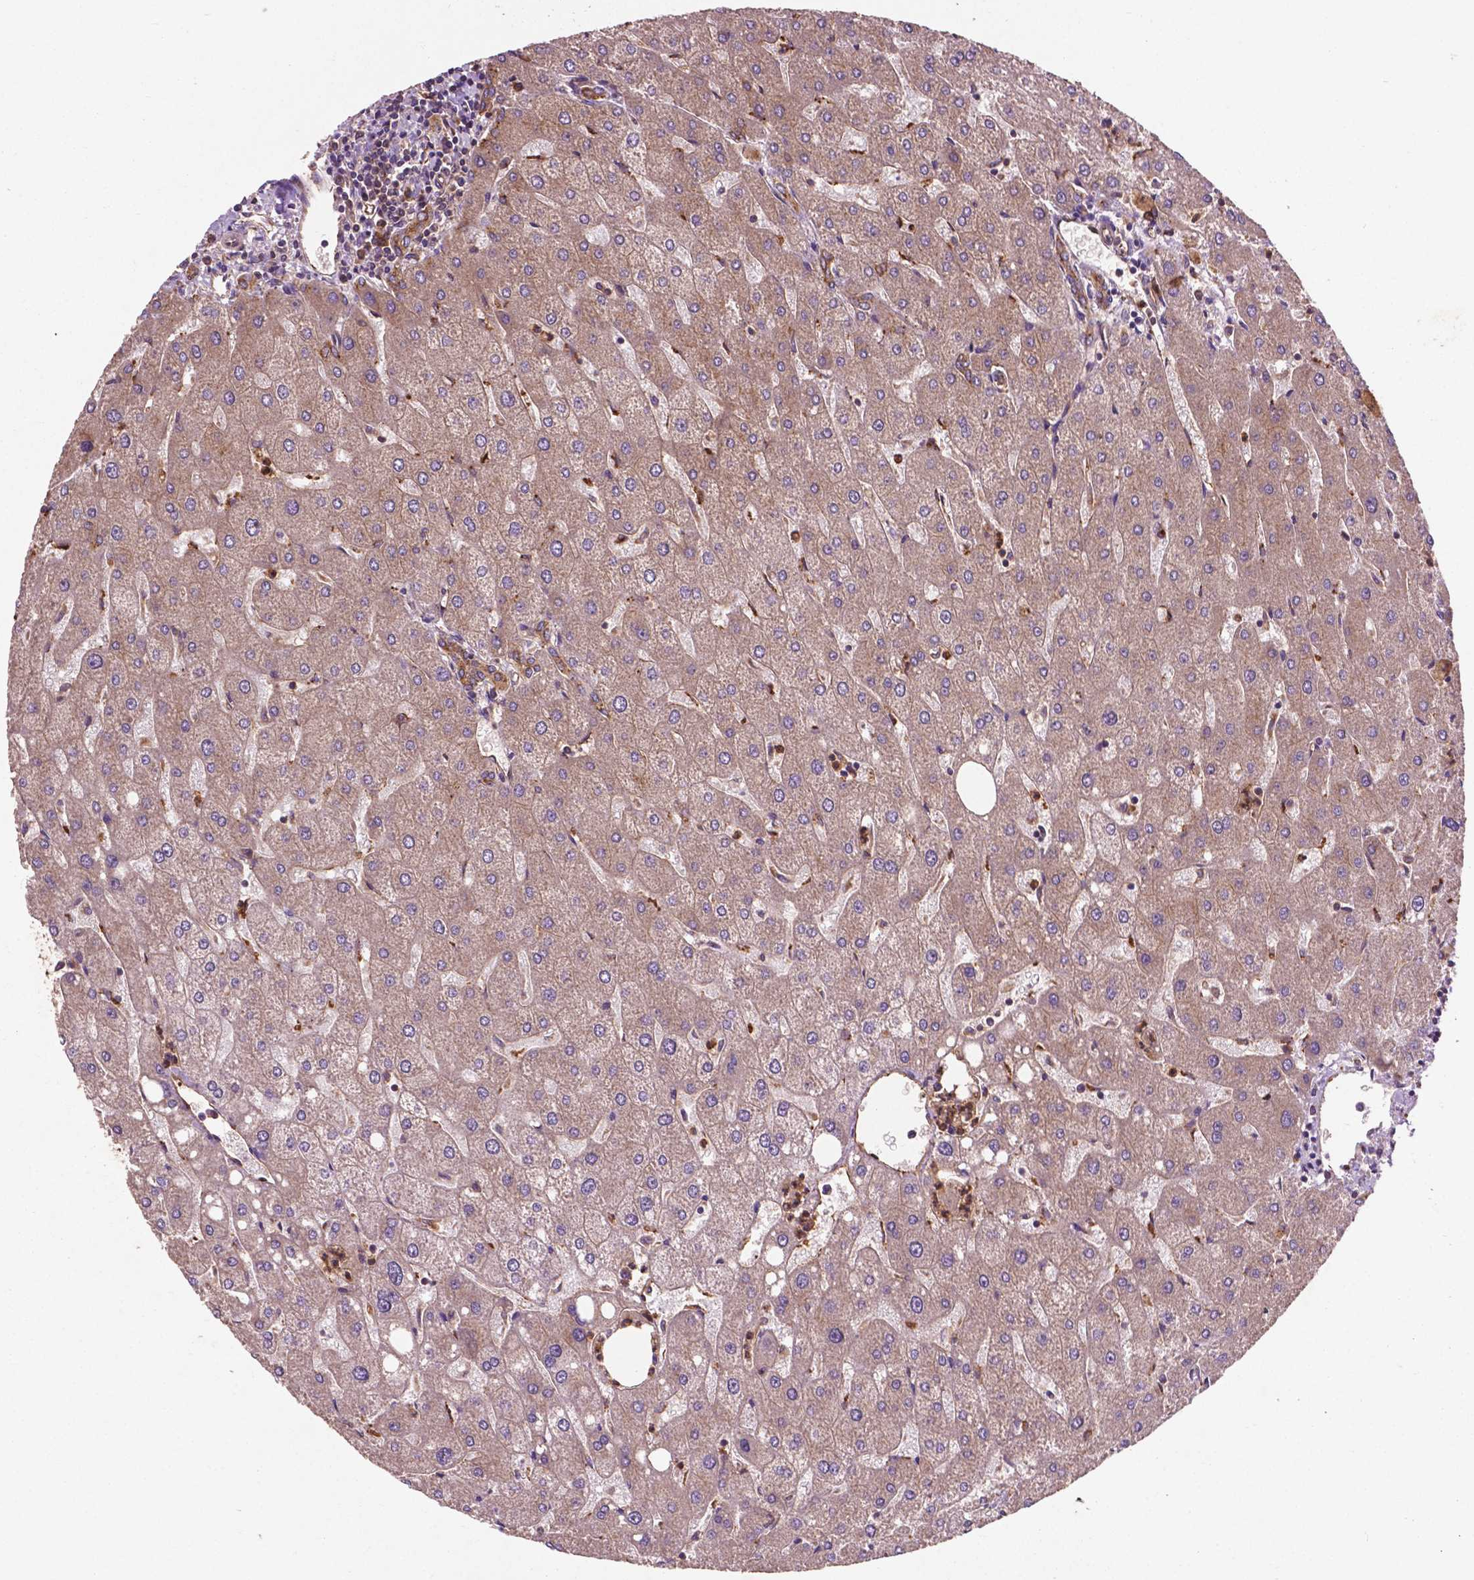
{"staining": {"intensity": "moderate", "quantity": ">75%", "location": "cytoplasmic/membranous"}, "tissue": "liver", "cell_type": "Cholangiocytes", "image_type": "normal", "snomed": [{"axis": "morphology", "description": "Normal tissue, NOS"}, {"axis": "topography", "description": "Liver"}], "caption": "High-magnification brightfield microscopy of unremarkable liver stained with DAB (brown) and counterstained with hematoxylin (blue). cholangiocytes exhibit moderate cytoplasmic/membranous staining is appreciated in approximately>75% of cells.", "gene": "CCDC71L", "patient": {"sex": "male", "age": 67}}